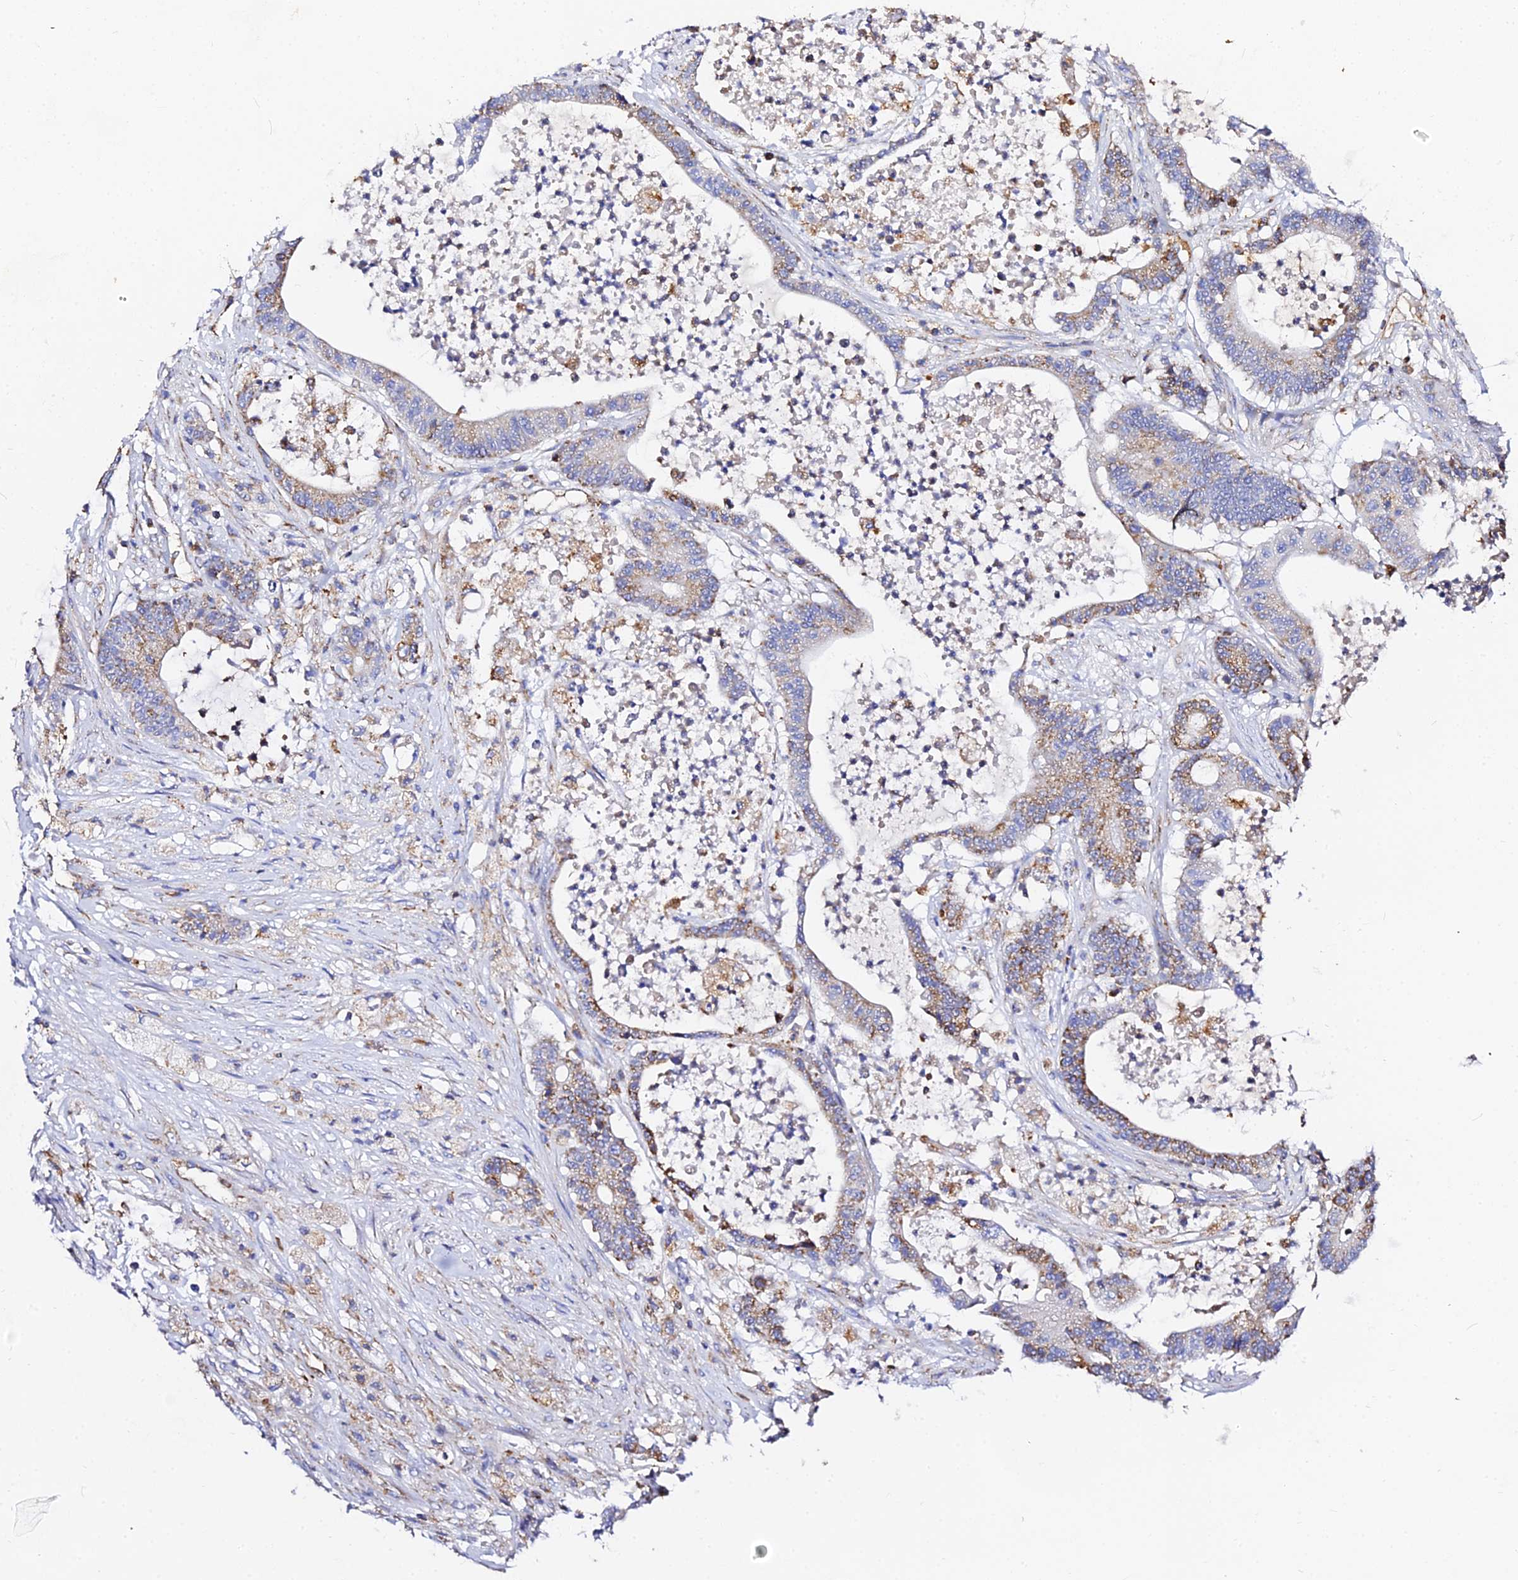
{"staining": {"intensity": "moderate", "quantity": "25%-75%", "location": "cytoplasmic/membranous"}, "tissue": "colorectal cancer", "cell_type": "Tumor cells", "image_type": "cancer", "snomed": [{"axis": "morphology", "description": "Adenocarcinoma, NOS"}, {"axis": "topography", "description": "Colon"}], "caption": "An immunohistochemistry micrograph of neoplastic tissue is shown. Protein staining in brown shows moderate cytoplasmic/membranous positivity in colorectal adenocarcinoma within tumor cells. The staining is performed using DAB brown chromogen to label protein expression. The nuclei are counter-stained blue using hematoxylin.", "gene": "ZNF573", "patient": {"sex": "female", "age": 84}}